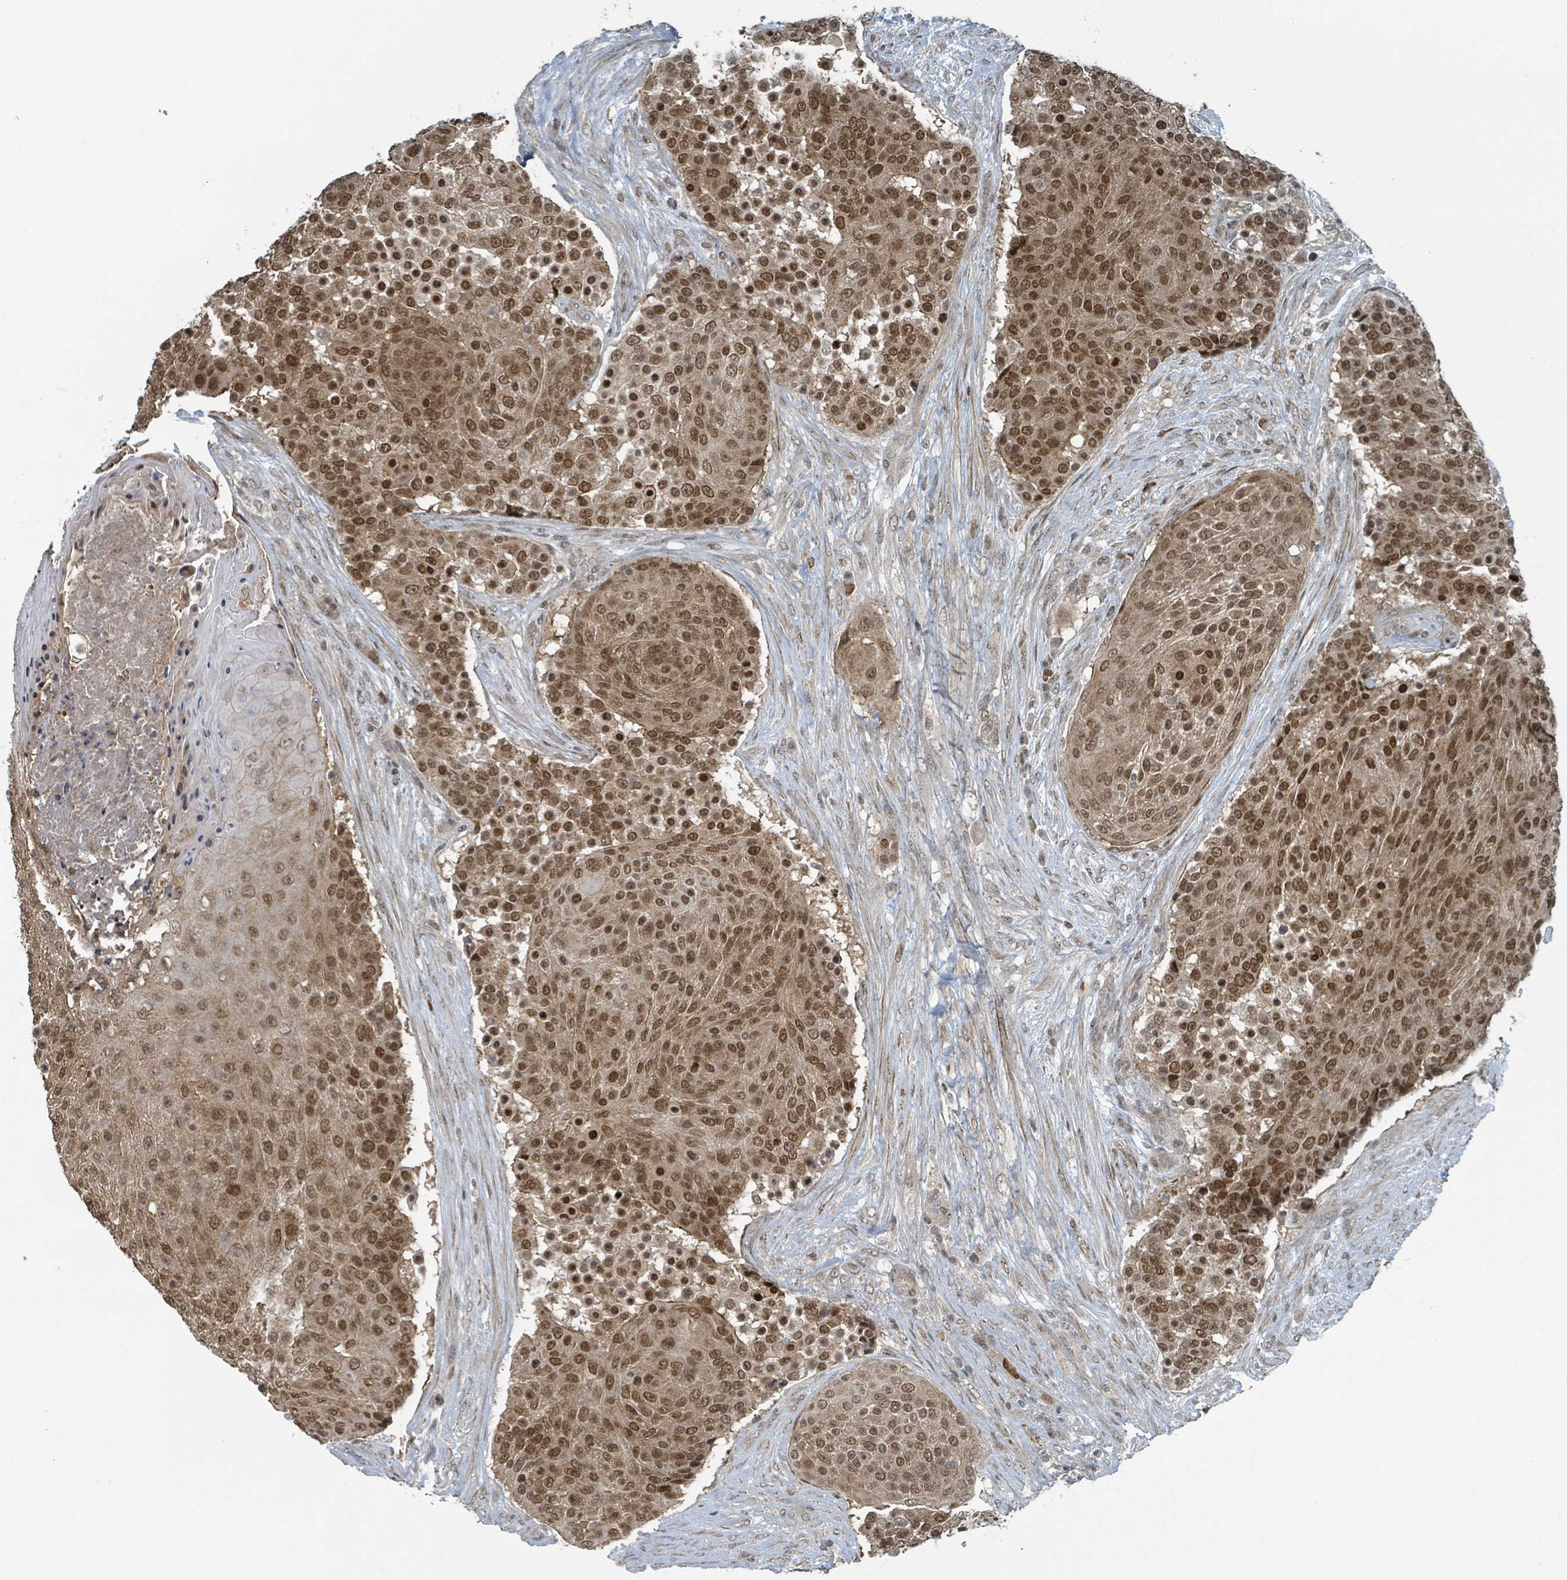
{"staining": {"intensity": "strong", "quantity": ">75%", "location": "cytoplasmic/membranous,nuclear"}, "tissue": "urothelial cancer", "cell_type": "Tumor cells", "image_type": "cancer", "snomed": [{"axis": "morphology", "description": "Urothelial carcinoma, High grade"}, {"axis": "topography", "description": "Urinary bladder"}], "caption": "The photomicrograph reveals immunohistochemical staining of urothelial cancer. There is strong cytoplasmic/membranous and nuclear staining is identified in approximately >75% of tumor cells.", "gene": "PHIP", "patient": {"sex": "female", "age": 63}}